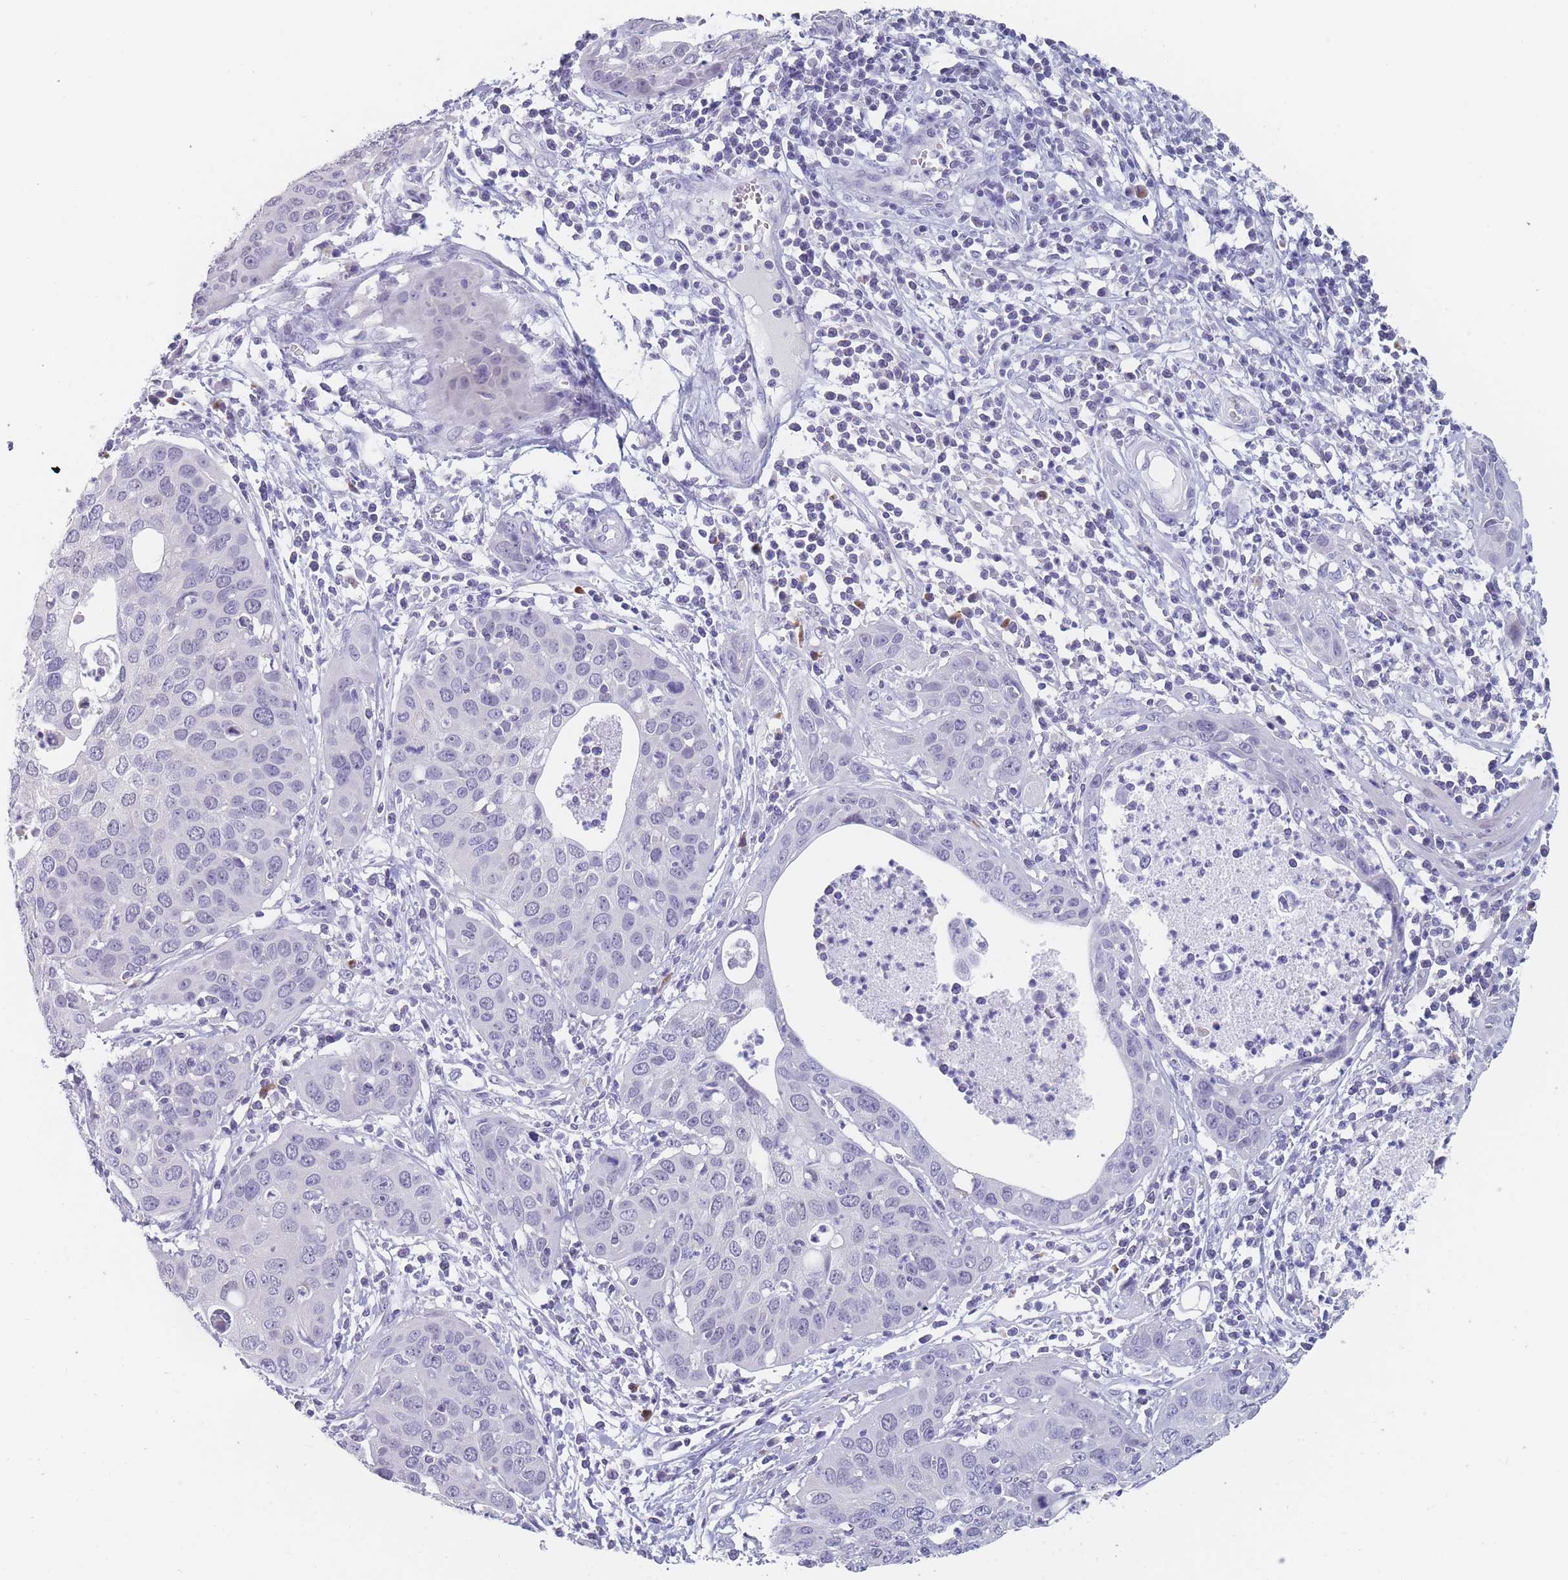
{"staining": {"intensity": "negative", "quantity": "none", "location": "none"}, "tissue": "cervical cancer", "cell_type": "Tumor cells", "image_type": "cancer", "snomed": [{"axis": "morphology", "description": "Squamous cell carcinoma, NOS"}, {"axis": "topography", "description": "Cervix"}], "caption": "Photomicrograph shows no protein expression in tumor cells of squamous cell carcinoma (cervical) tissue. Brightfield microscopy of IHC stained with DAB (brown) and hematoxylin (blue), captured at high magnification.", "gene": "CYP51A1", "patient": {"sex": "female", "age": 36}}